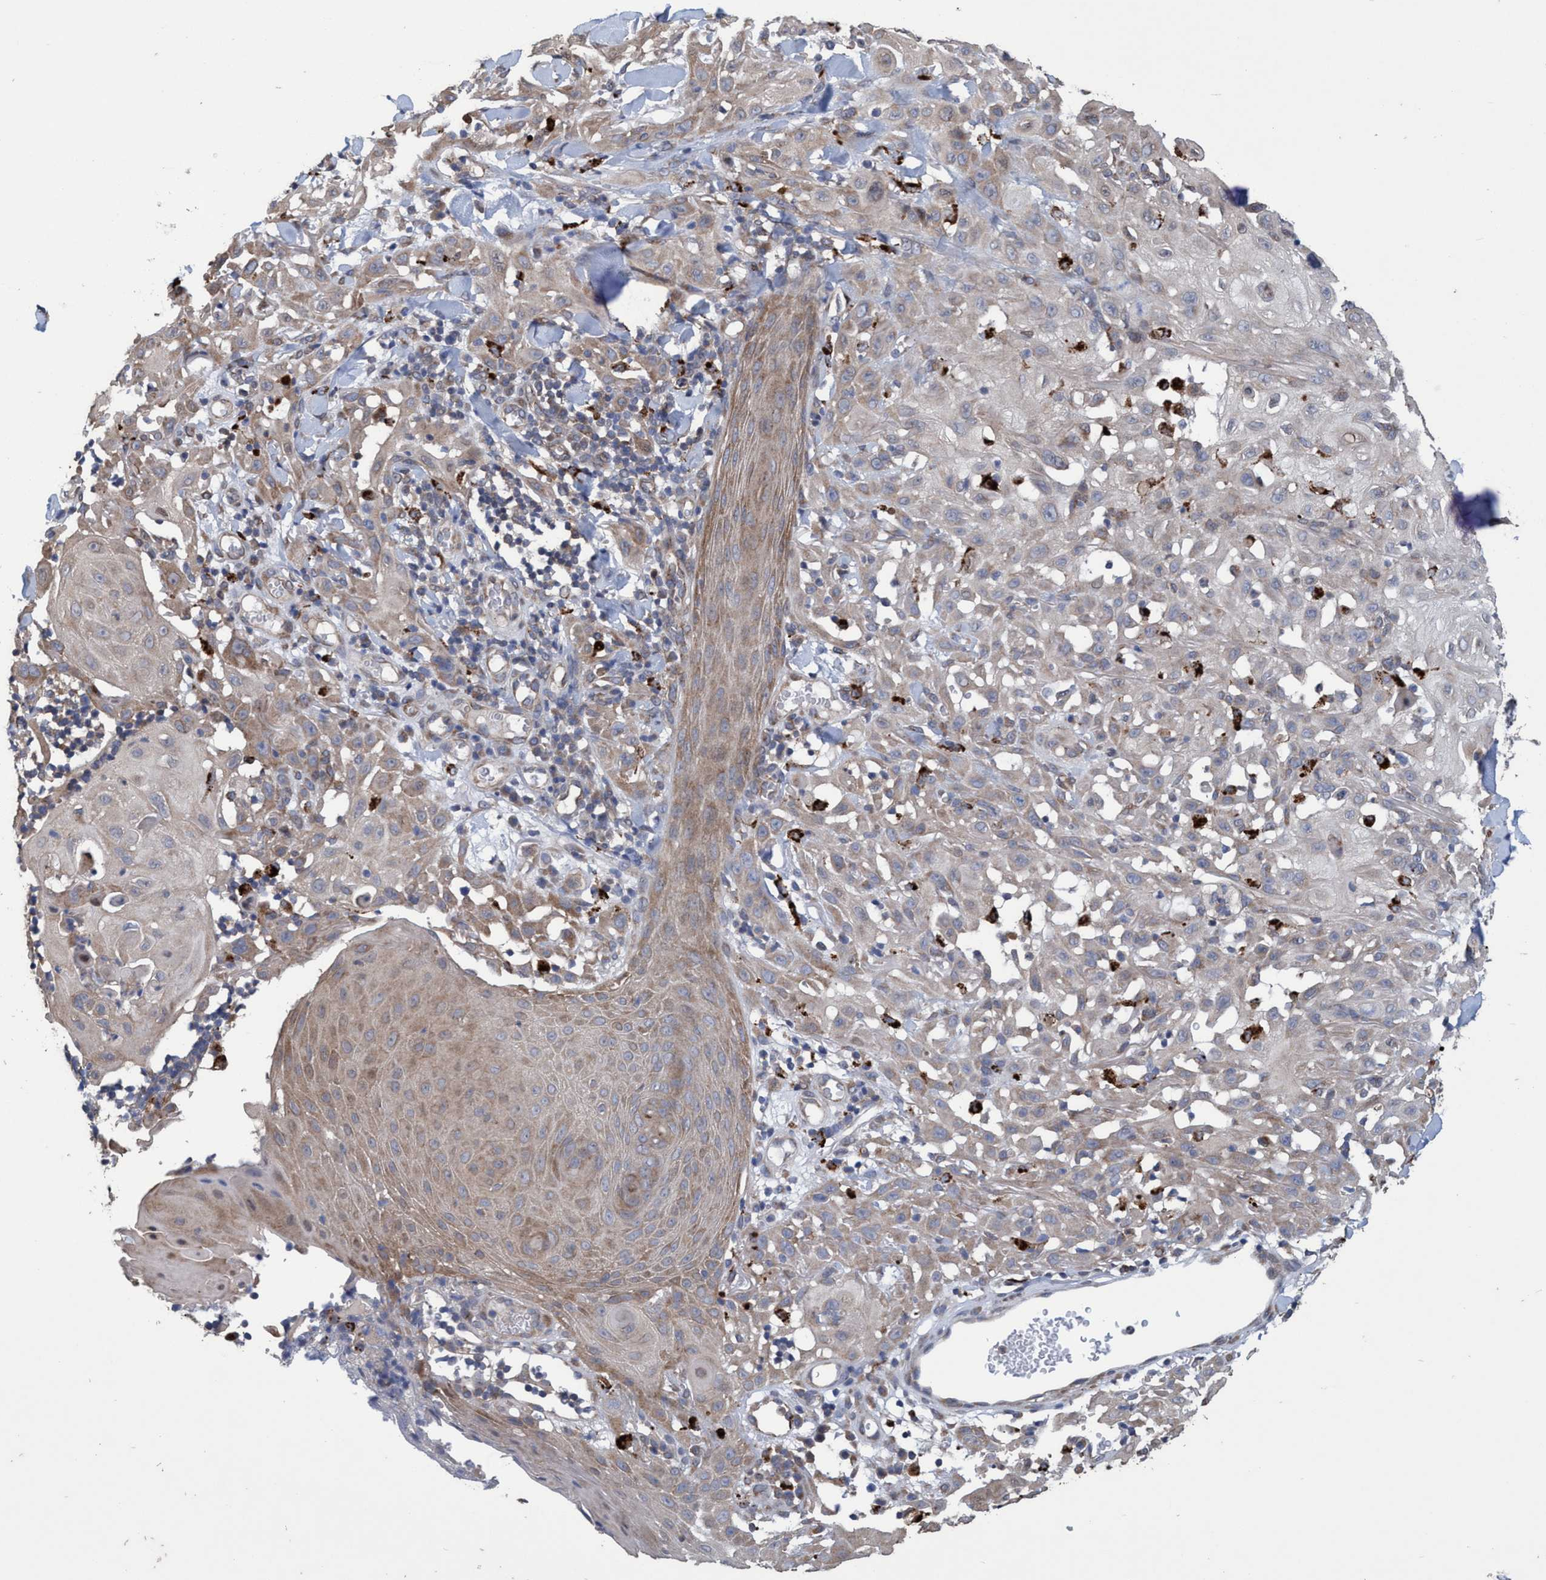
{"staining": {"intensity": "moderate", "quantity": ">75%", "location": "cytoplasmic/membranous"}, "tissue": "skin cancer", "cell_type": "Tumor cells", "image_type": "cancer", "snomed": [{"axis": "morphology", "description": "Squamous cell carcinoma, NOS"}, {"axis": "topography", "description": "Skin"}], "caption": "Skin cancer (squamous cell carcinoma) stained with a brown dye displays moderate cytoplasmic/membranous positive expression in about >75% of tumor cells.", "gene": "BBS9", "patient": {"sex": "male", "age": 24}}